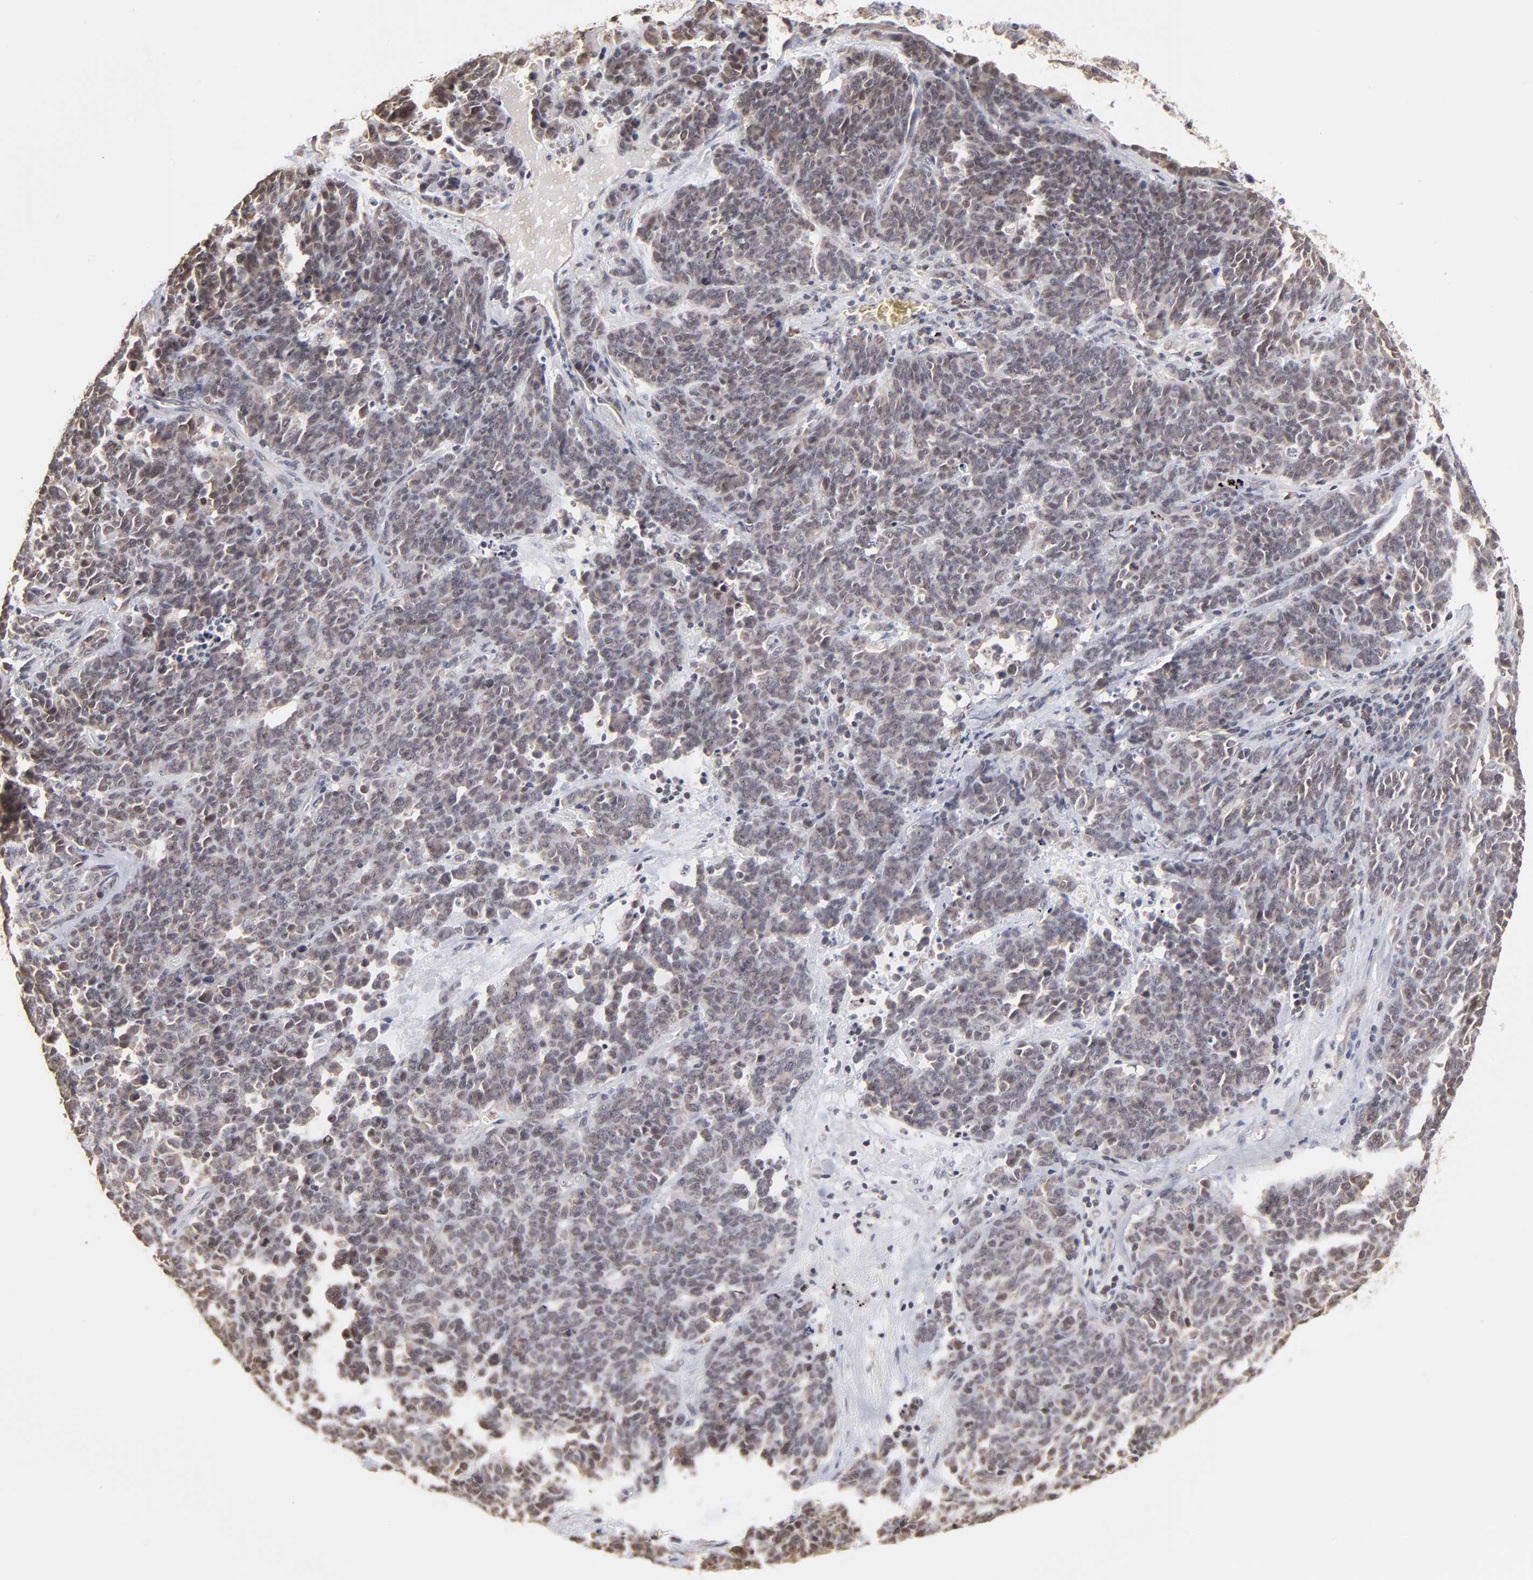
{"staining": {"intensity": "weak", "quantity": "<25%", "location": "cytoplasmic/membranous,nuclear"}, "tissue": "lung cancer", "cell_type": "Tumor cells", "image_type": "cancer", "snomed": [{"axis": "morphology", "description": "Neoplasm, malignant, NOS"}, {"axis": "topography", "description": "Lung"}], "caption": "Human lung cancer stained for a protein using IHC exhibits no staining in tumor cells.", "gene": "BRPF1", "patient": {"sex": "female", "age": 58}}